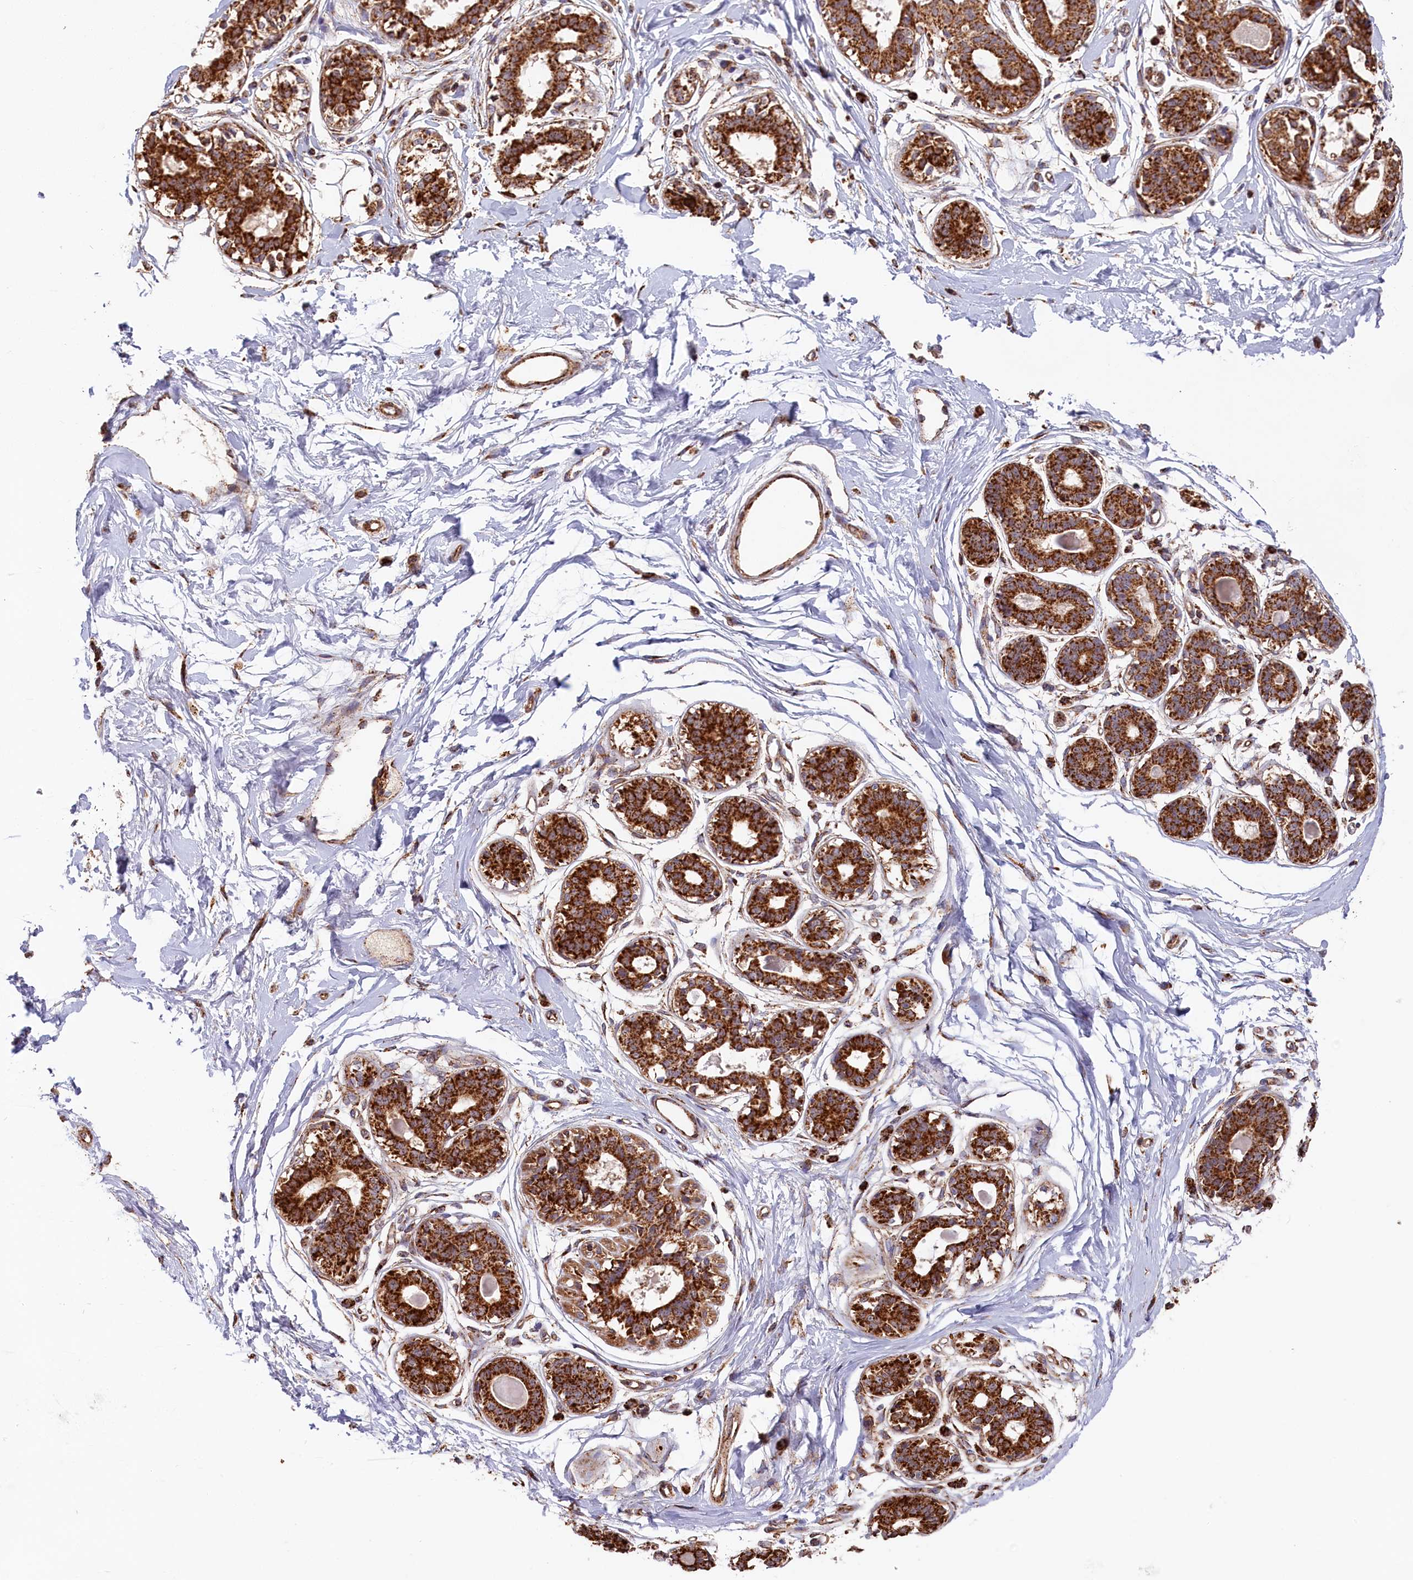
{"staining": {"intensity": "moderate", "quantity": ">75%", "location": "cytoplasmic/membranous"}, "tissue": "breast", "cell_type": "Adipocytes", "image_type": "normal", "snomed": [{"axis": "morphology", "description": "Normal tissue, NOS"}, {"axis": "topography", "description": "Breast"}], "caption": "DAB immunohistochemical staining of normal breast exhibits moderate cytoplasmic/membranous protein staining in about >75% of adipocytes. (DAB IHC with brightfield microscopy, high magnification).", "gene": "MACROD1", "patient": {"sex": "female", "age": 45}}